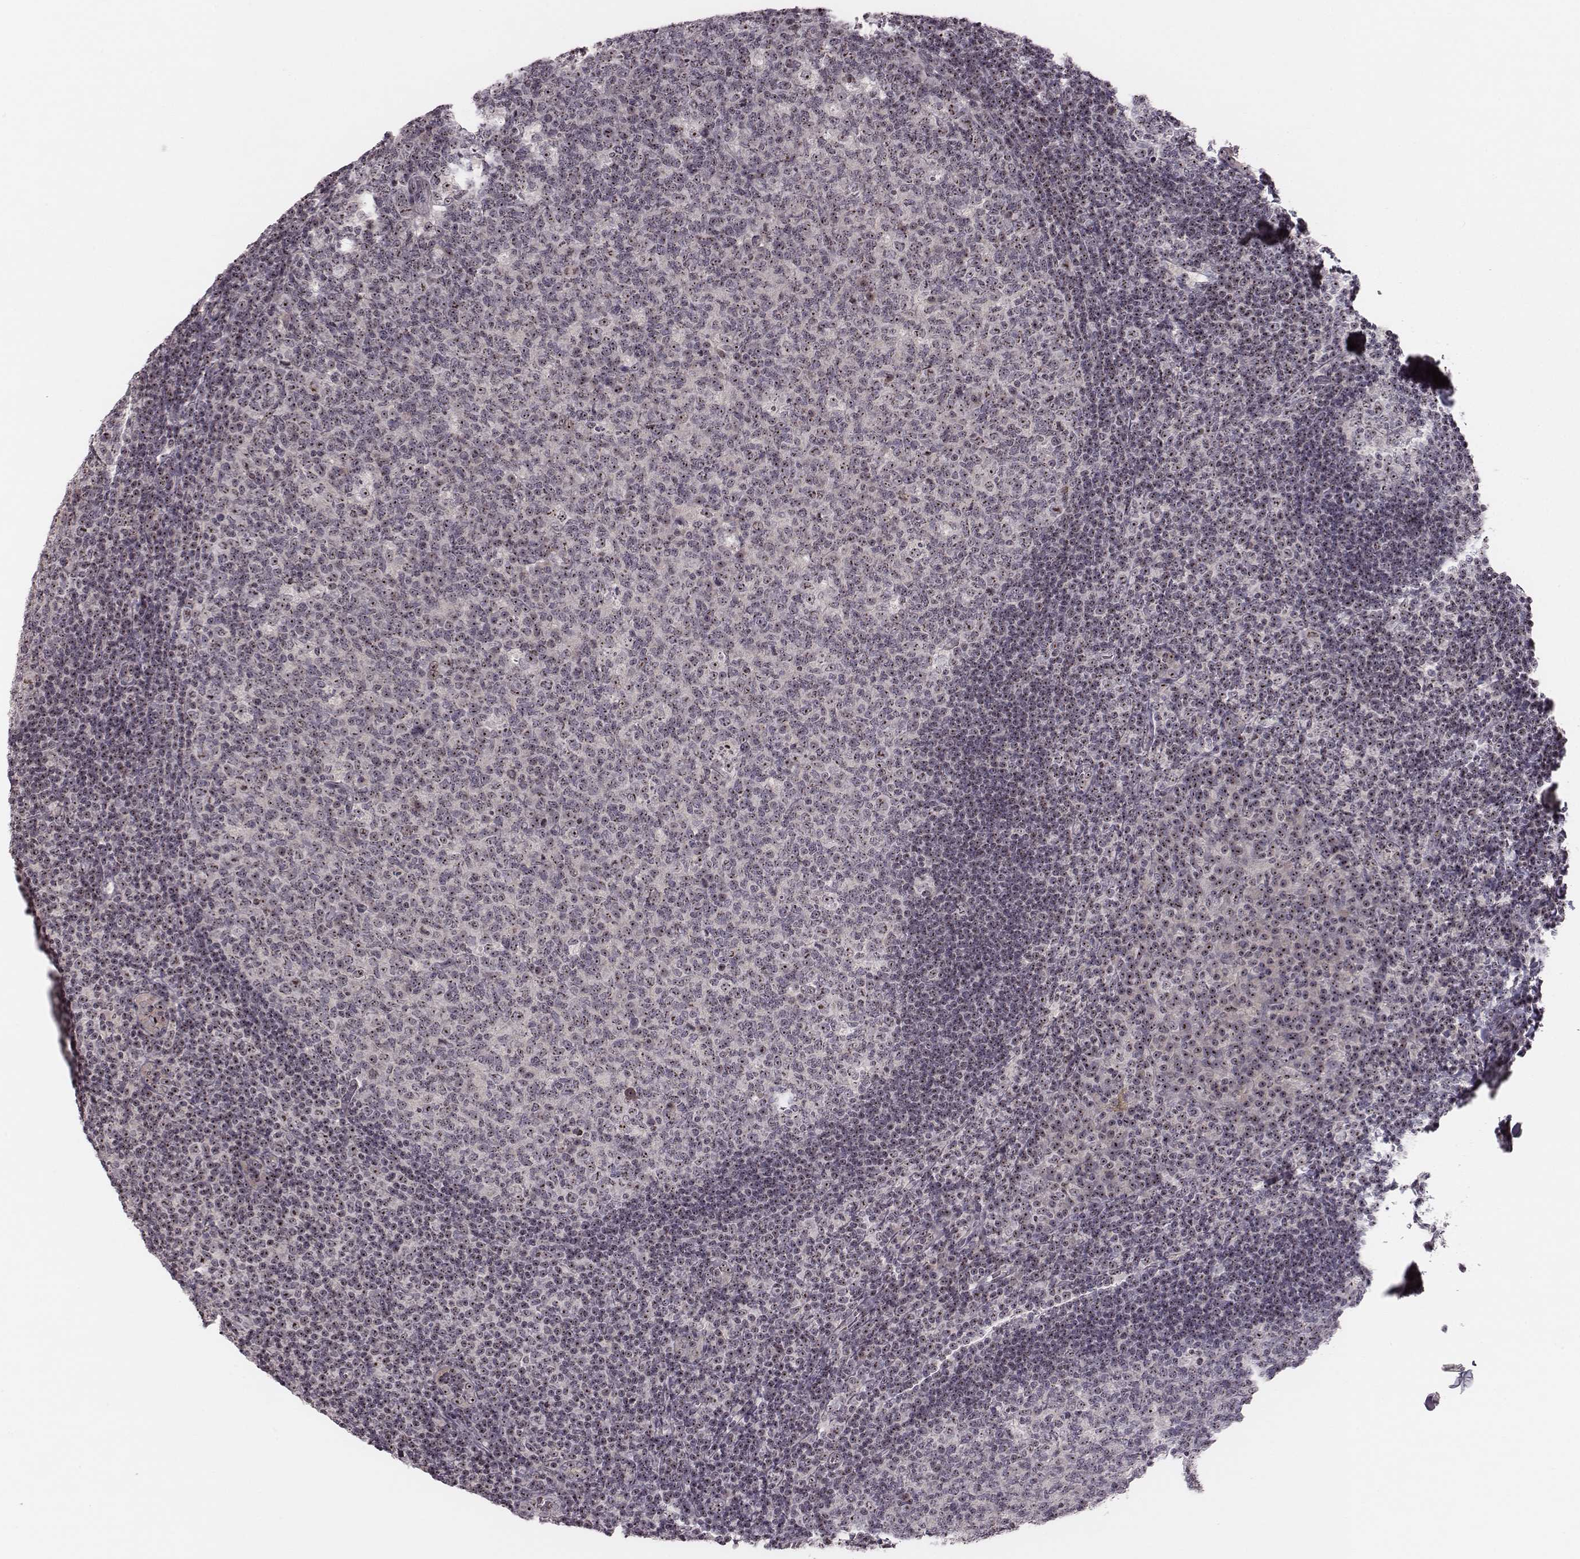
{"staining": {"intensity": "moderate", "quantity": ">75%", "location": "nuclear"}, "tissue": "tonsil", "cell_type": "Germinal center cells", "image_type": "normal", "snomed": [{"axis": "morphology", "description": "Normal tissue, NOS"}, {"axis": "topography", "description": "Tonsil"}], "caption": "Normal tonsil exhibits moderate nuclear expression in approximately >75% of germinal center cells, visualized by immunohistochemistry. (DAB (3,3'-diaminobenzidine) IHC, brown staining for protein, blue staining for nuclei).", "gene": "NOP56", "patient": {"sex": "male", "age": 17}}